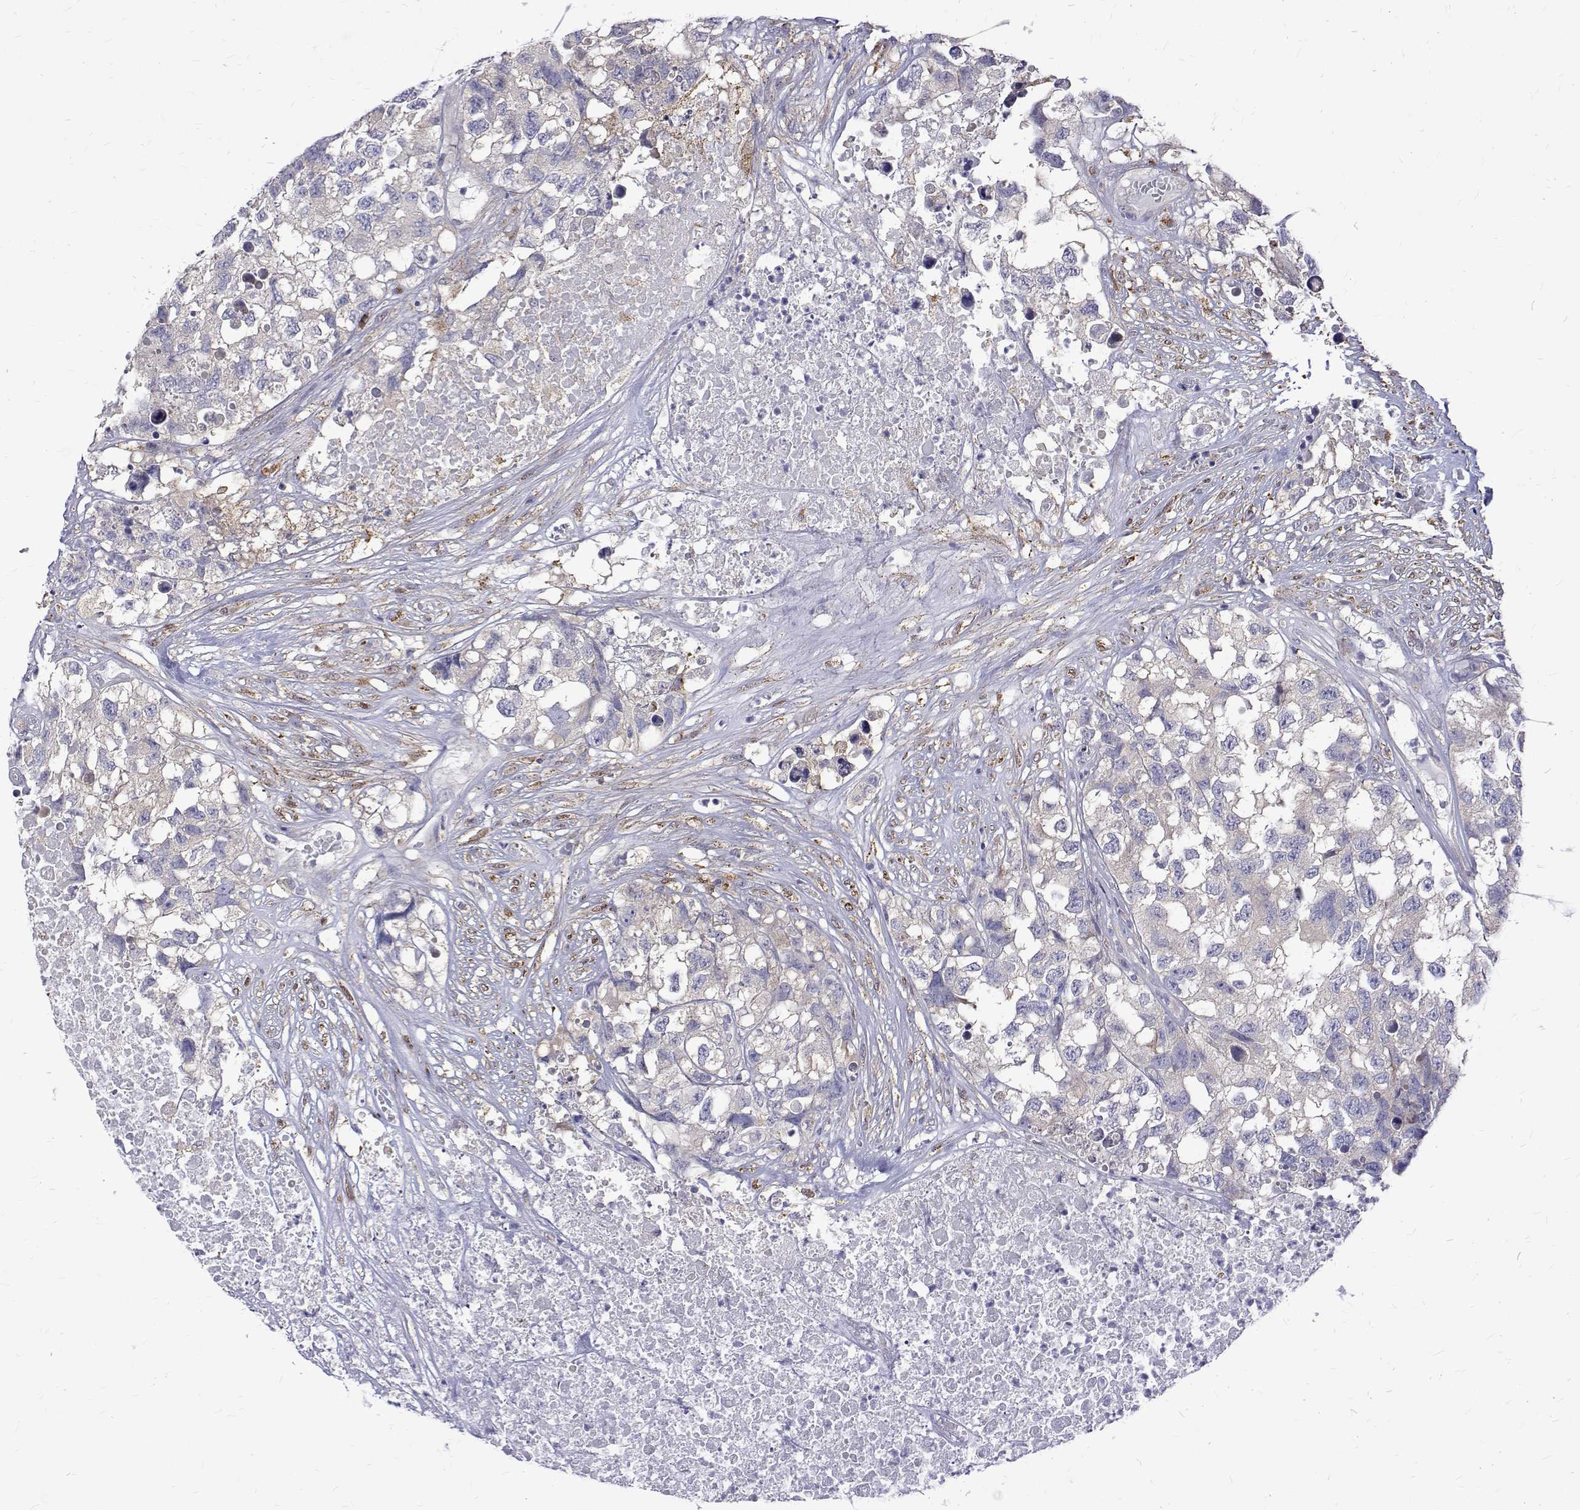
{"staining": {"intensity": "negative", "quantity": "none", "location": "none"}, "tissue": "testis cancer", "cell_type": "Tumor cells", "image_type": "cancer", "snomed": [{"axis": "morphology", "description": "Carcinoma, Embryonal, NOS"}, {"axis": "topography", "description": "Testis"}], "caption": "Immunohistochemical staining of testis cancer reveals no significant expression in tumor cells.", "gene": "PADI1", "patient": {"sex": "male", "age": 83}}